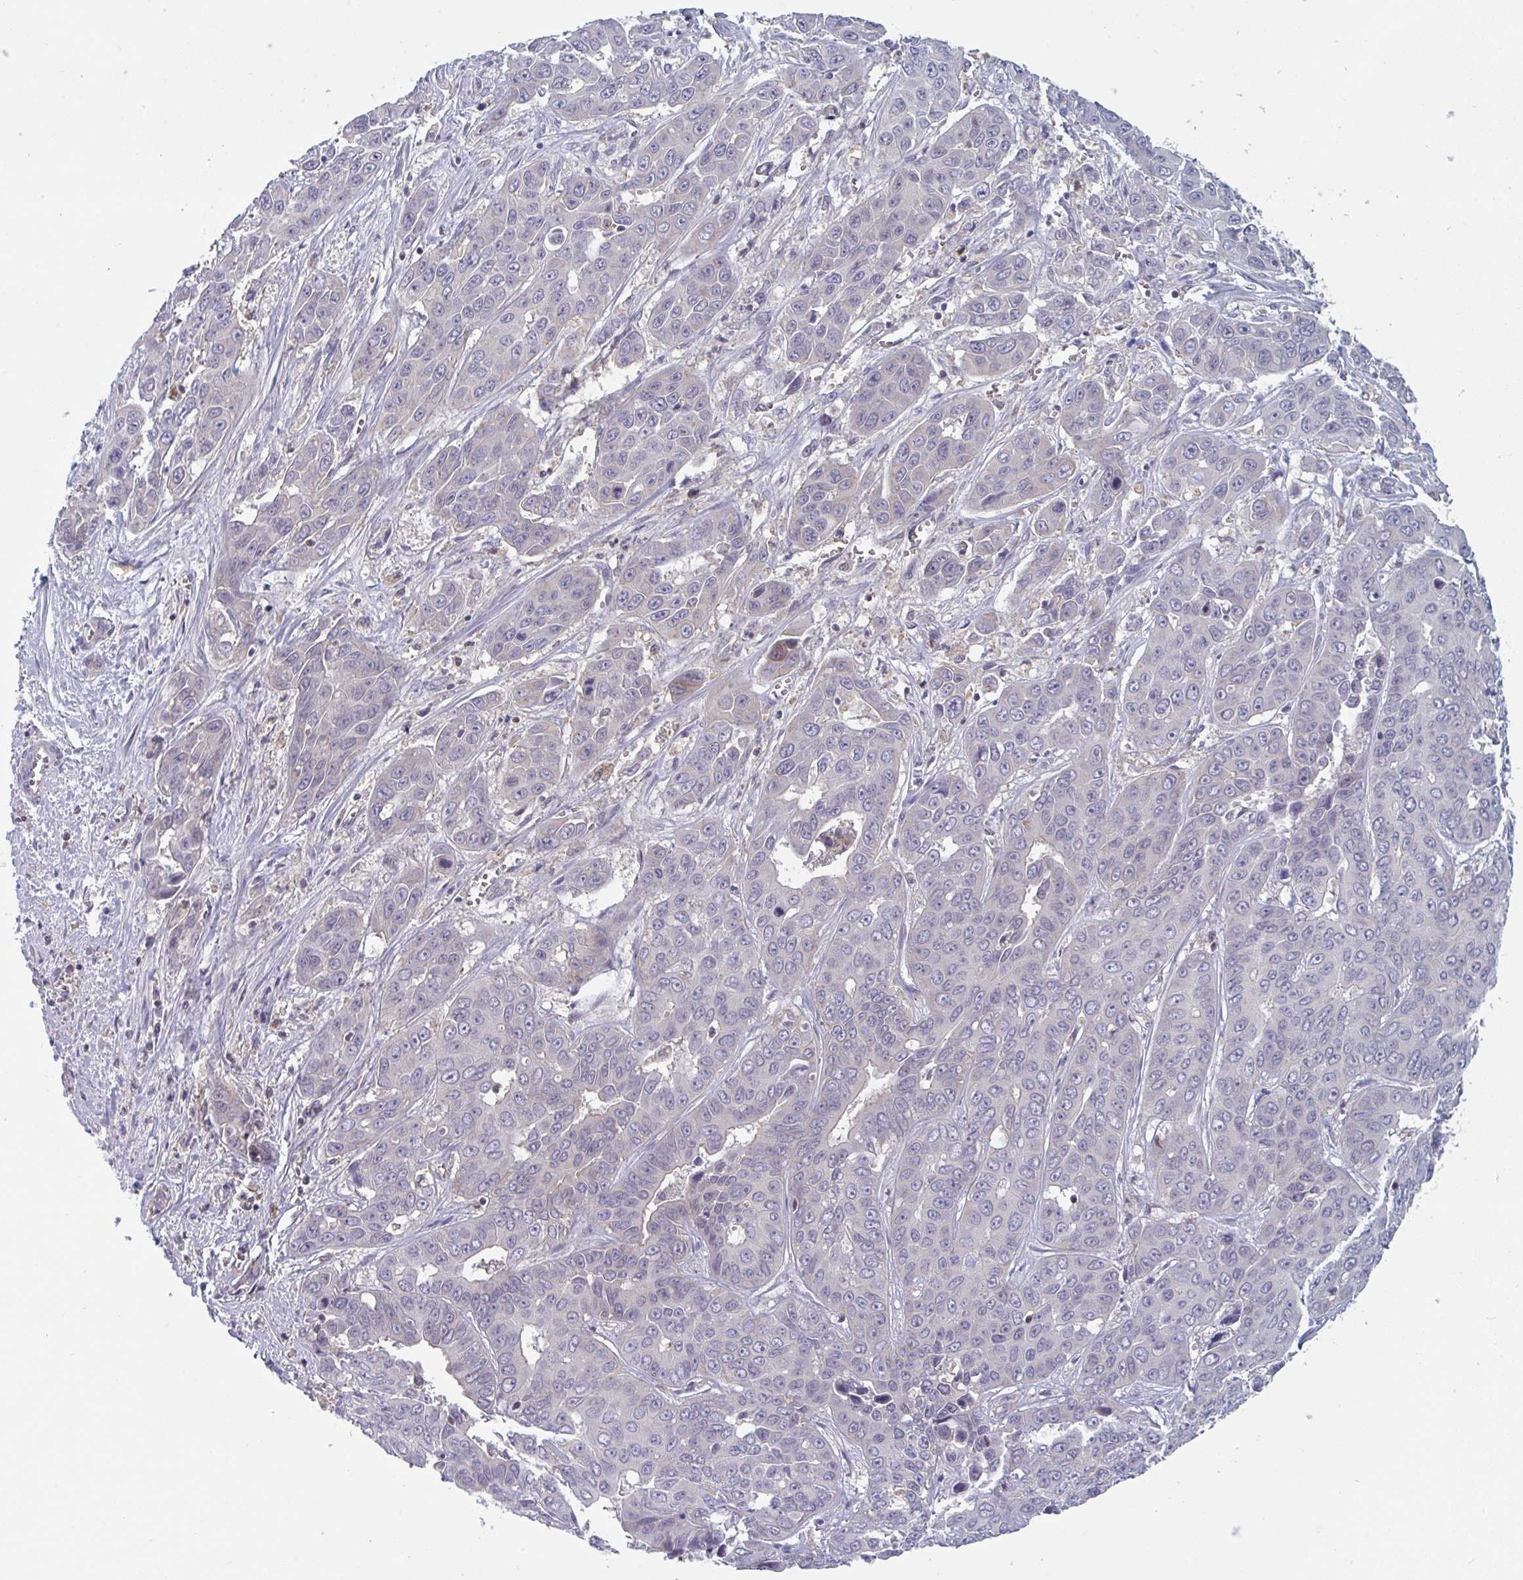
{"staining": {"intensity": "negative", "quantity": "none", "location": "none"}, "tissue": "liver cancer", "cell_type": "Tumor cells", "image_type": "cancer", "snomed": [{"axis": "morphology", "description": "Cholangiocarcinoma"}, {"axis": "topography", "description": "Liver"}], "caption": "The image reveals no staining of tumor cells in cholangiocarcinoma (liver).", "gene": "DISP2", "patient": {"sex": "female", "age": 52}}